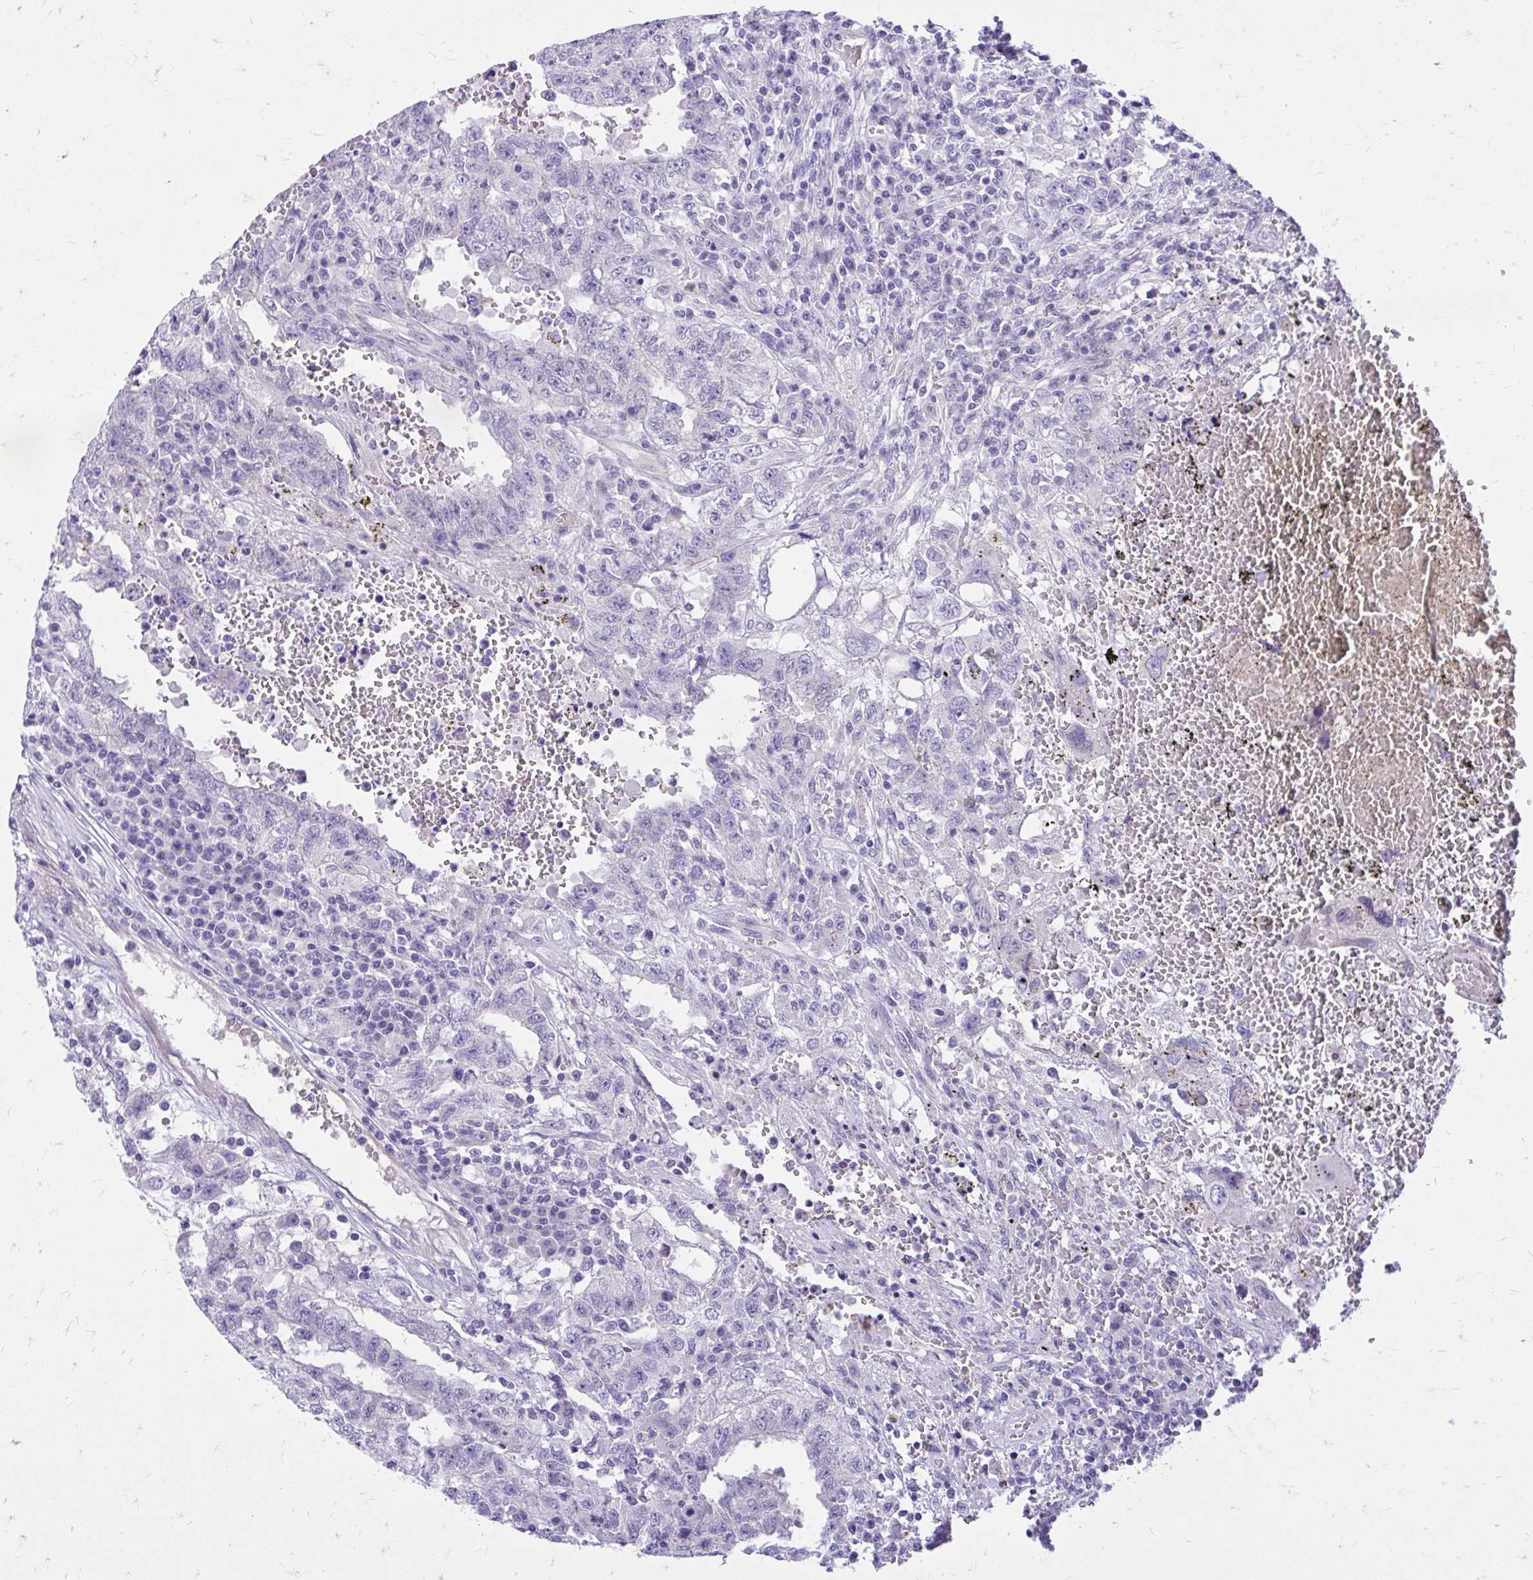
{"staining": {"intensity": "negative", "quantity": "none", "location": "none"}, "tissue": "testis cancer", "cell_type": "Tumor cells", "image_type": "cancer", "snomed": [{"axis": "morphology", "description": "Carcinoma, Embryonal, NOS"}, {"axis": "topography", "description": "Testis"}], "caption": "Testis cancer (embryonal carcinoma) was stained to show a protein in brown. There is no significant staining in tumor cells. The staining was performed using DAB (3,3'-diaminobenzidine) to visualize the protein expression in brown, while the nuclei were stained in blue with hematoxylin (Magnification: 20x).", "gene": "ADAMTSL1", "patient": {"sex": "male", "age": 26}}